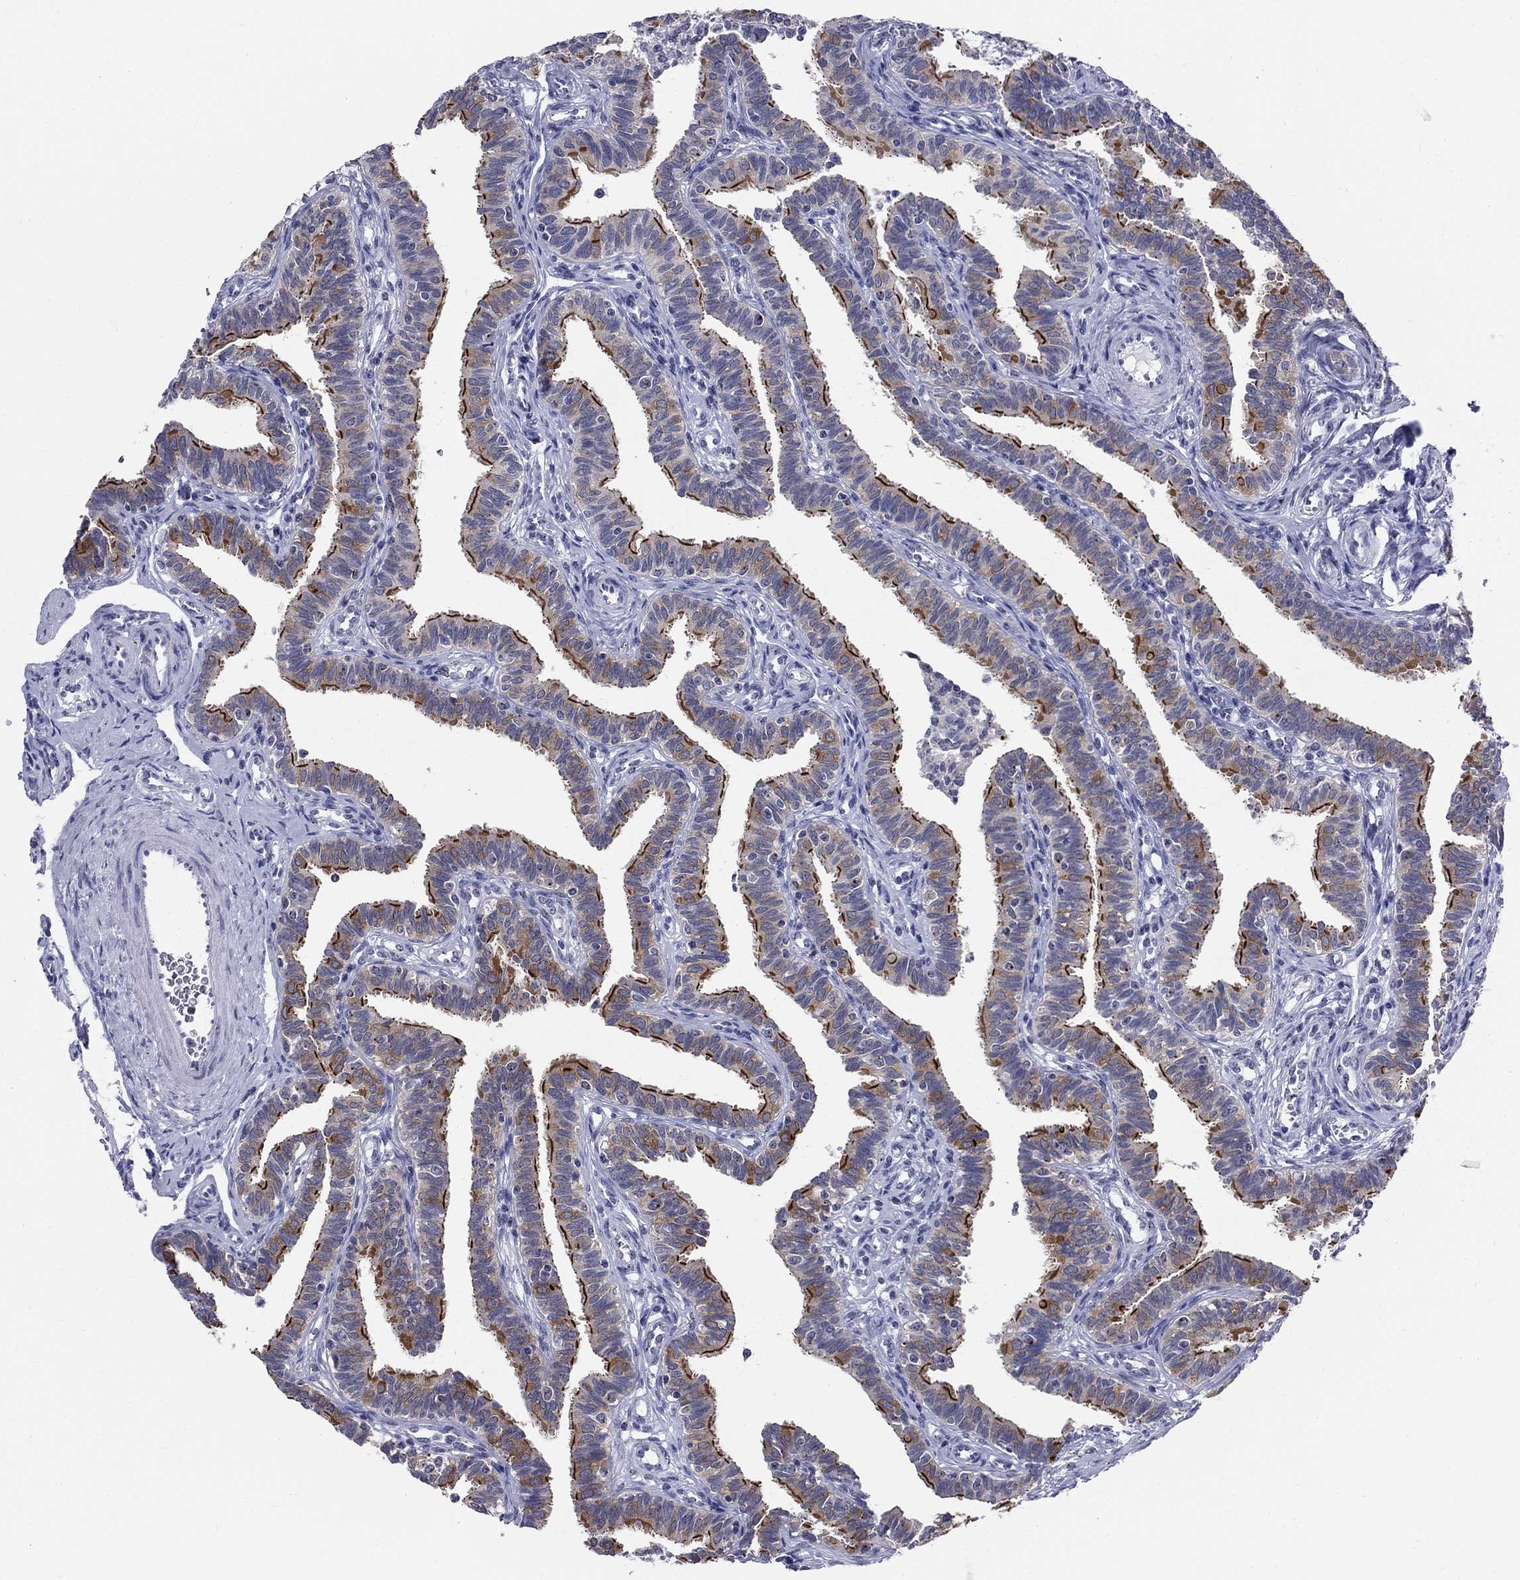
{"staining": {"intensity": "strong", "quantity": "25%-75%", "location": "cytoplasmic/membranous"}, "tissue": "fallopian tube", "cell_type": "Glandular cells", "image_type": "normal", "snomed": [{"axis": "morphology", "description": "Normal tissue, NOS"}, {"axis": "topography", "description": "Fallopian tube"}], "caption": "This is an image of immunohistochemistry (IHC) staining of unremarkable fallopian tube, which shows strong expression in the cytoplasmic/membranous of glandular cells.", "gene": "CEP43", "patient": {"sex": "female", "age": 36}}